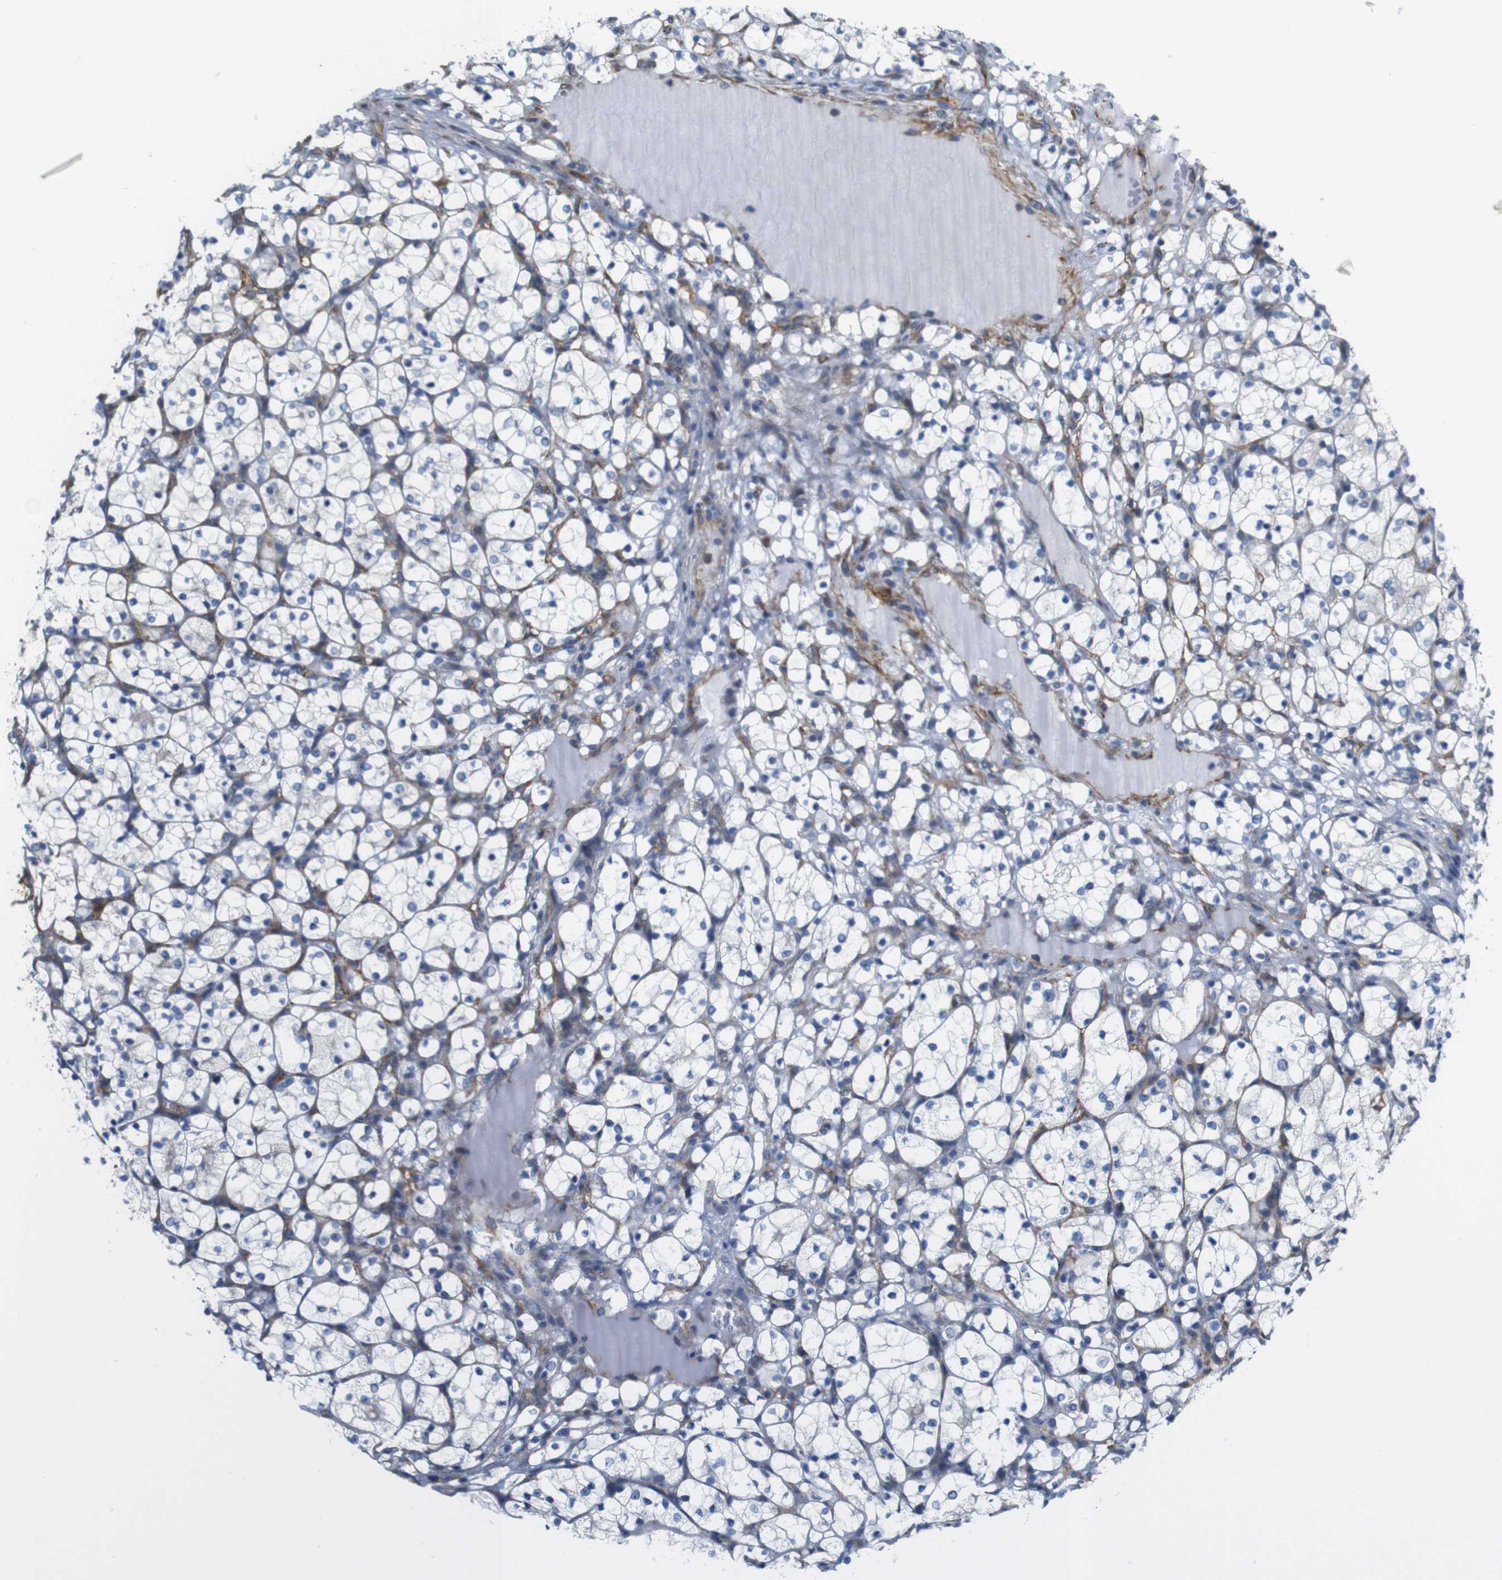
{"staining": {"intensity": "negative", "quantity": "none", "location": "none"}, "tissue": "renal cancer", "cell_type": "Tumor cells", "image_type": "cancer", "snomed": [{"axis": "morphology", "description": "Adenocarcinoma, NOS"}, {"axis": "topography", "description": "Kidney"}], "caption": "Micrograph shows no protein expression in tumor cells of adenocarcinoma (renal) tissue.", "gene": "JPH1", "patient": {"sex": "female", "age": 69}}